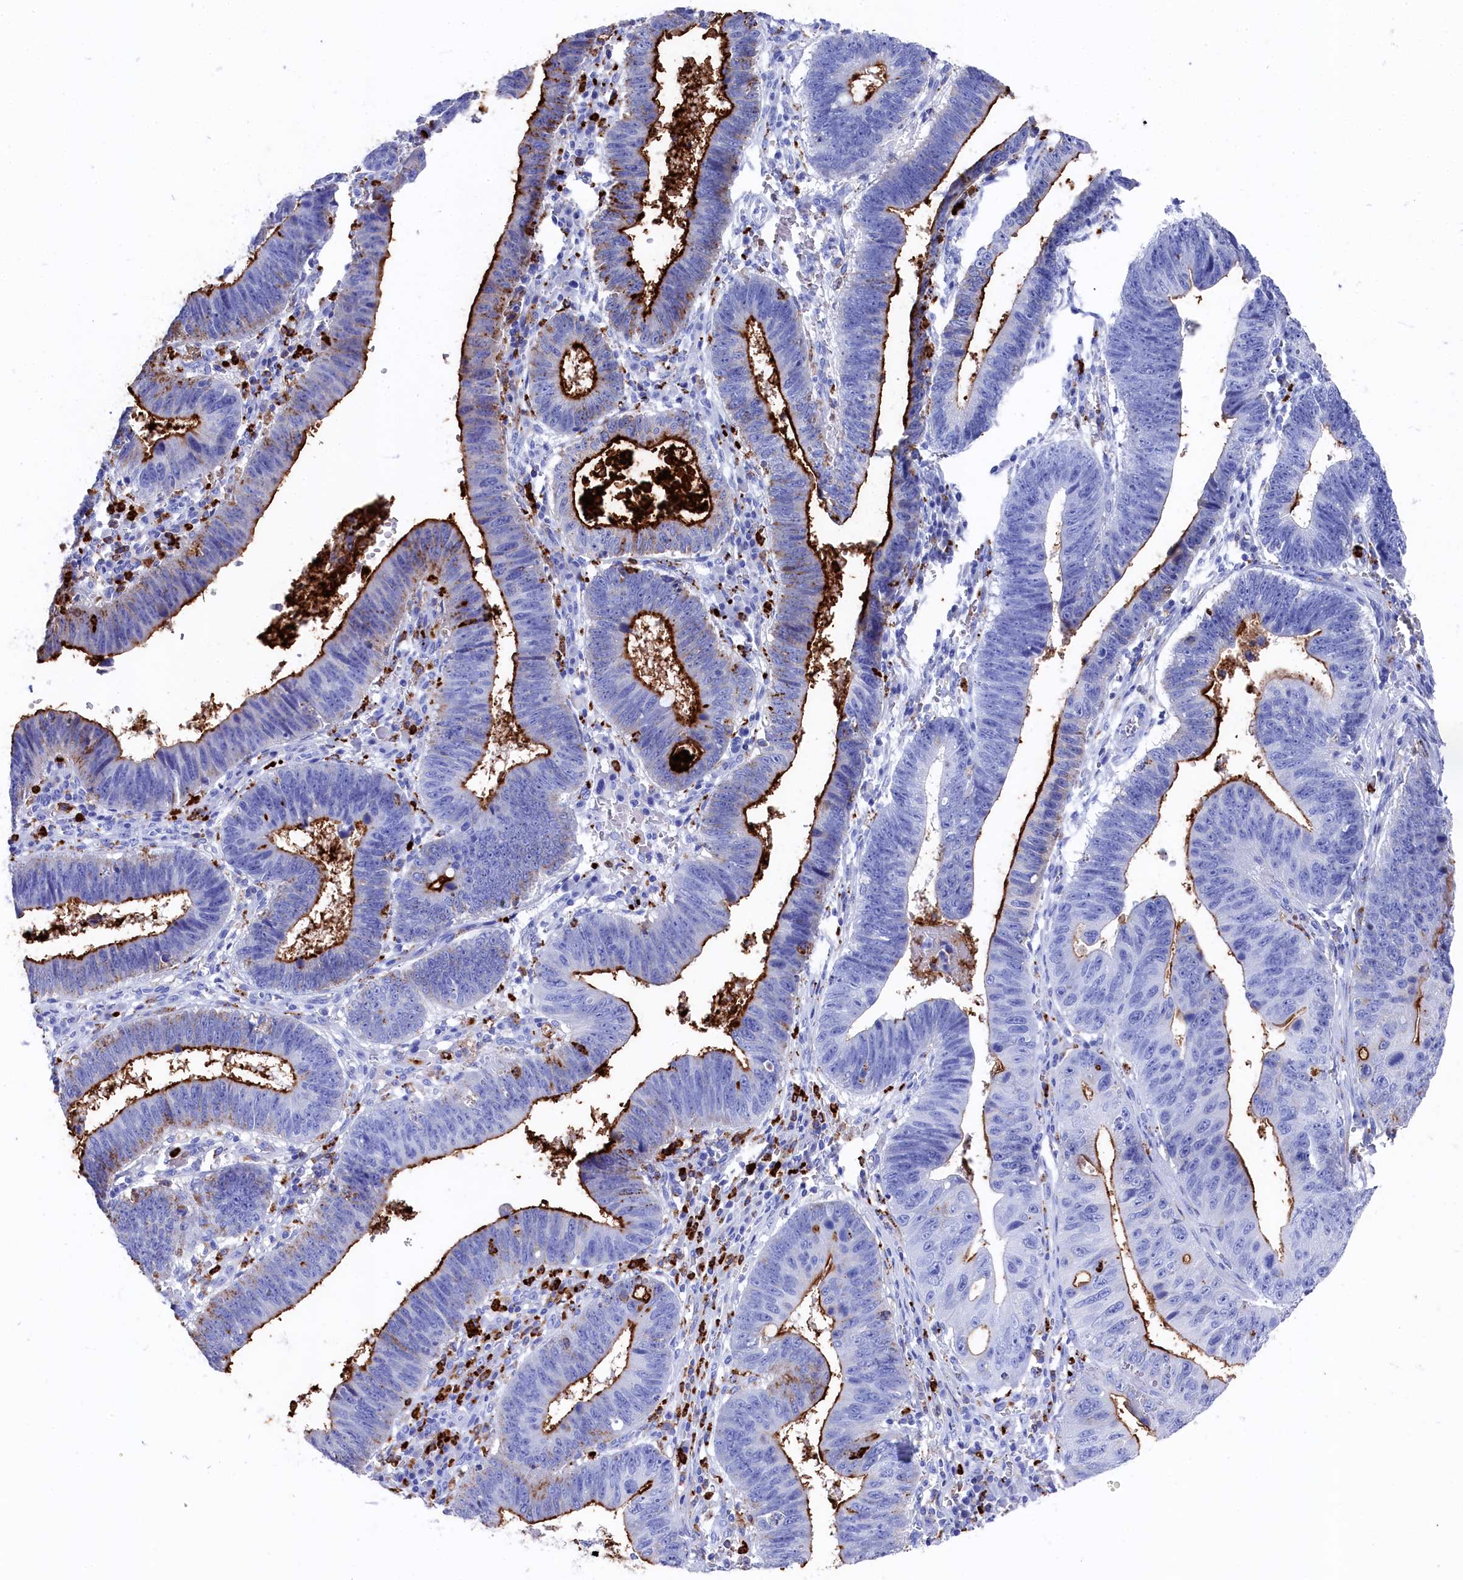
{"staining": {"intensity": "strong", "quantity": "25%-75%", "location": "cytoplasmic/membranous"}, "tissue": "stomach cancer", "cell_type": "Tumor cells", "image_type": "cancer", "snomed": [{"axis": "morphology", "description": "Adenocarcinoma, NOS"}, {"axis": "topography", "description": "Stomach"}], "caption": "Immunohistochemistry (IHC) of human stomach cancer shows high levels of strong cytoplasmic/membranous positivity in approximately 25%-75% of tumor cells. The protein of interest is stained brown, and the nuclei are stained in blue (DAB (3,3'-diaminobenzidine) IHC with brightfield microscopy, high magnification).", "gene": "PLAC8", "patient": {"sex": "male", "age": 59}}